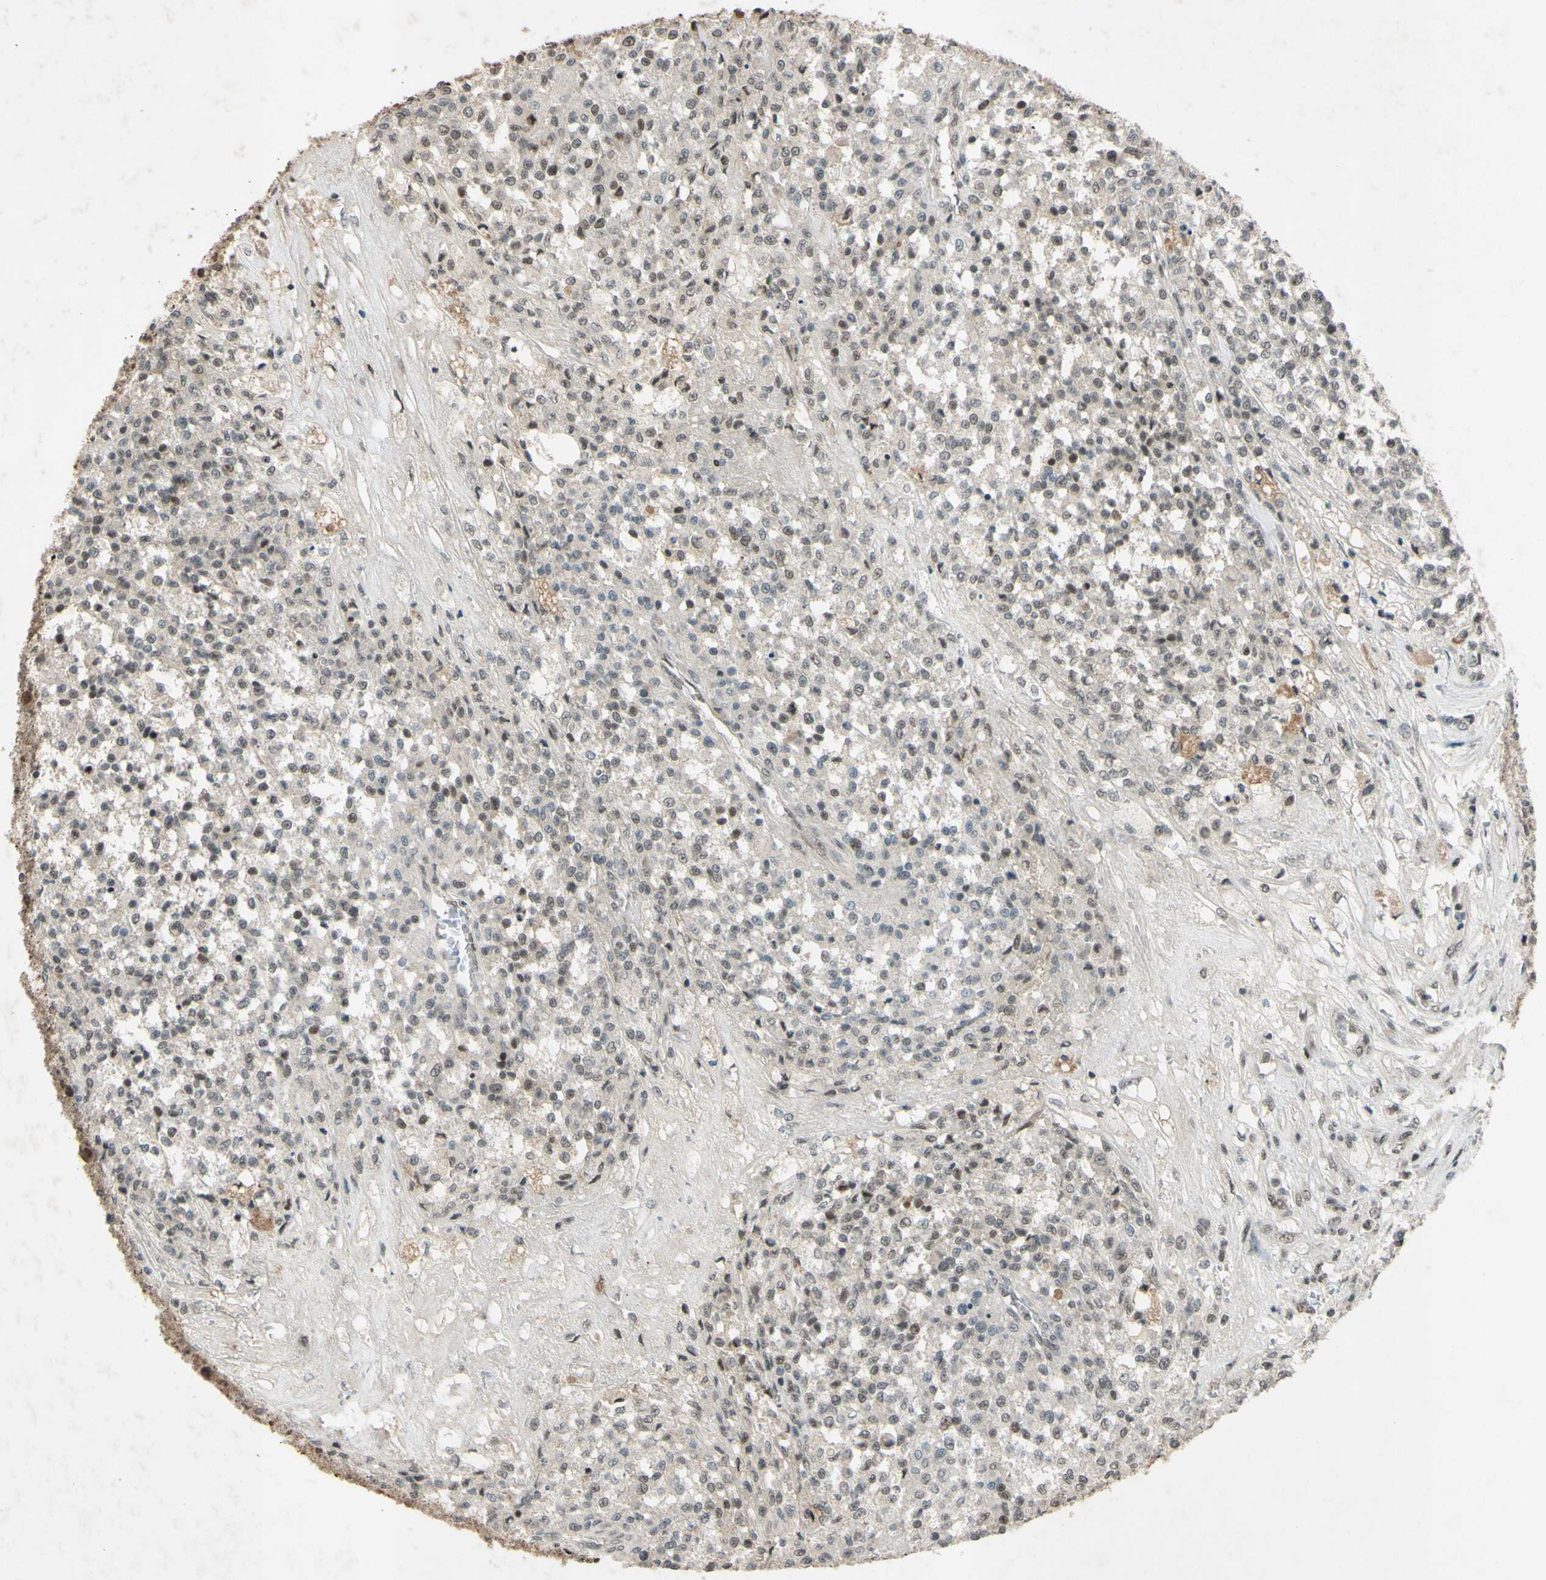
{"staining": {"intensity": "weak", "quantity": ">75%", "location": "nuclear"}, "tissue": "testis cancer", "cell_type": "Tumor cells", "image_type": "cancer", "snomed": [{"axis": "morphology", "description": "Seminoma, NOS"}, {"axis": "topography", "description": "Testis"}], "caption": "Immunohistochemical staining of testis cancer demonstrates low levels of weak nuclear protein staining in about >75% of tumor cells. The staining was performed using DAB to visualize the protein expression in brown, while the nuclei were stained in blue with hematoxylin (Magnification: 20x).", "gene": "SNW1", "patient": {"sex": "male", "age": 59}}